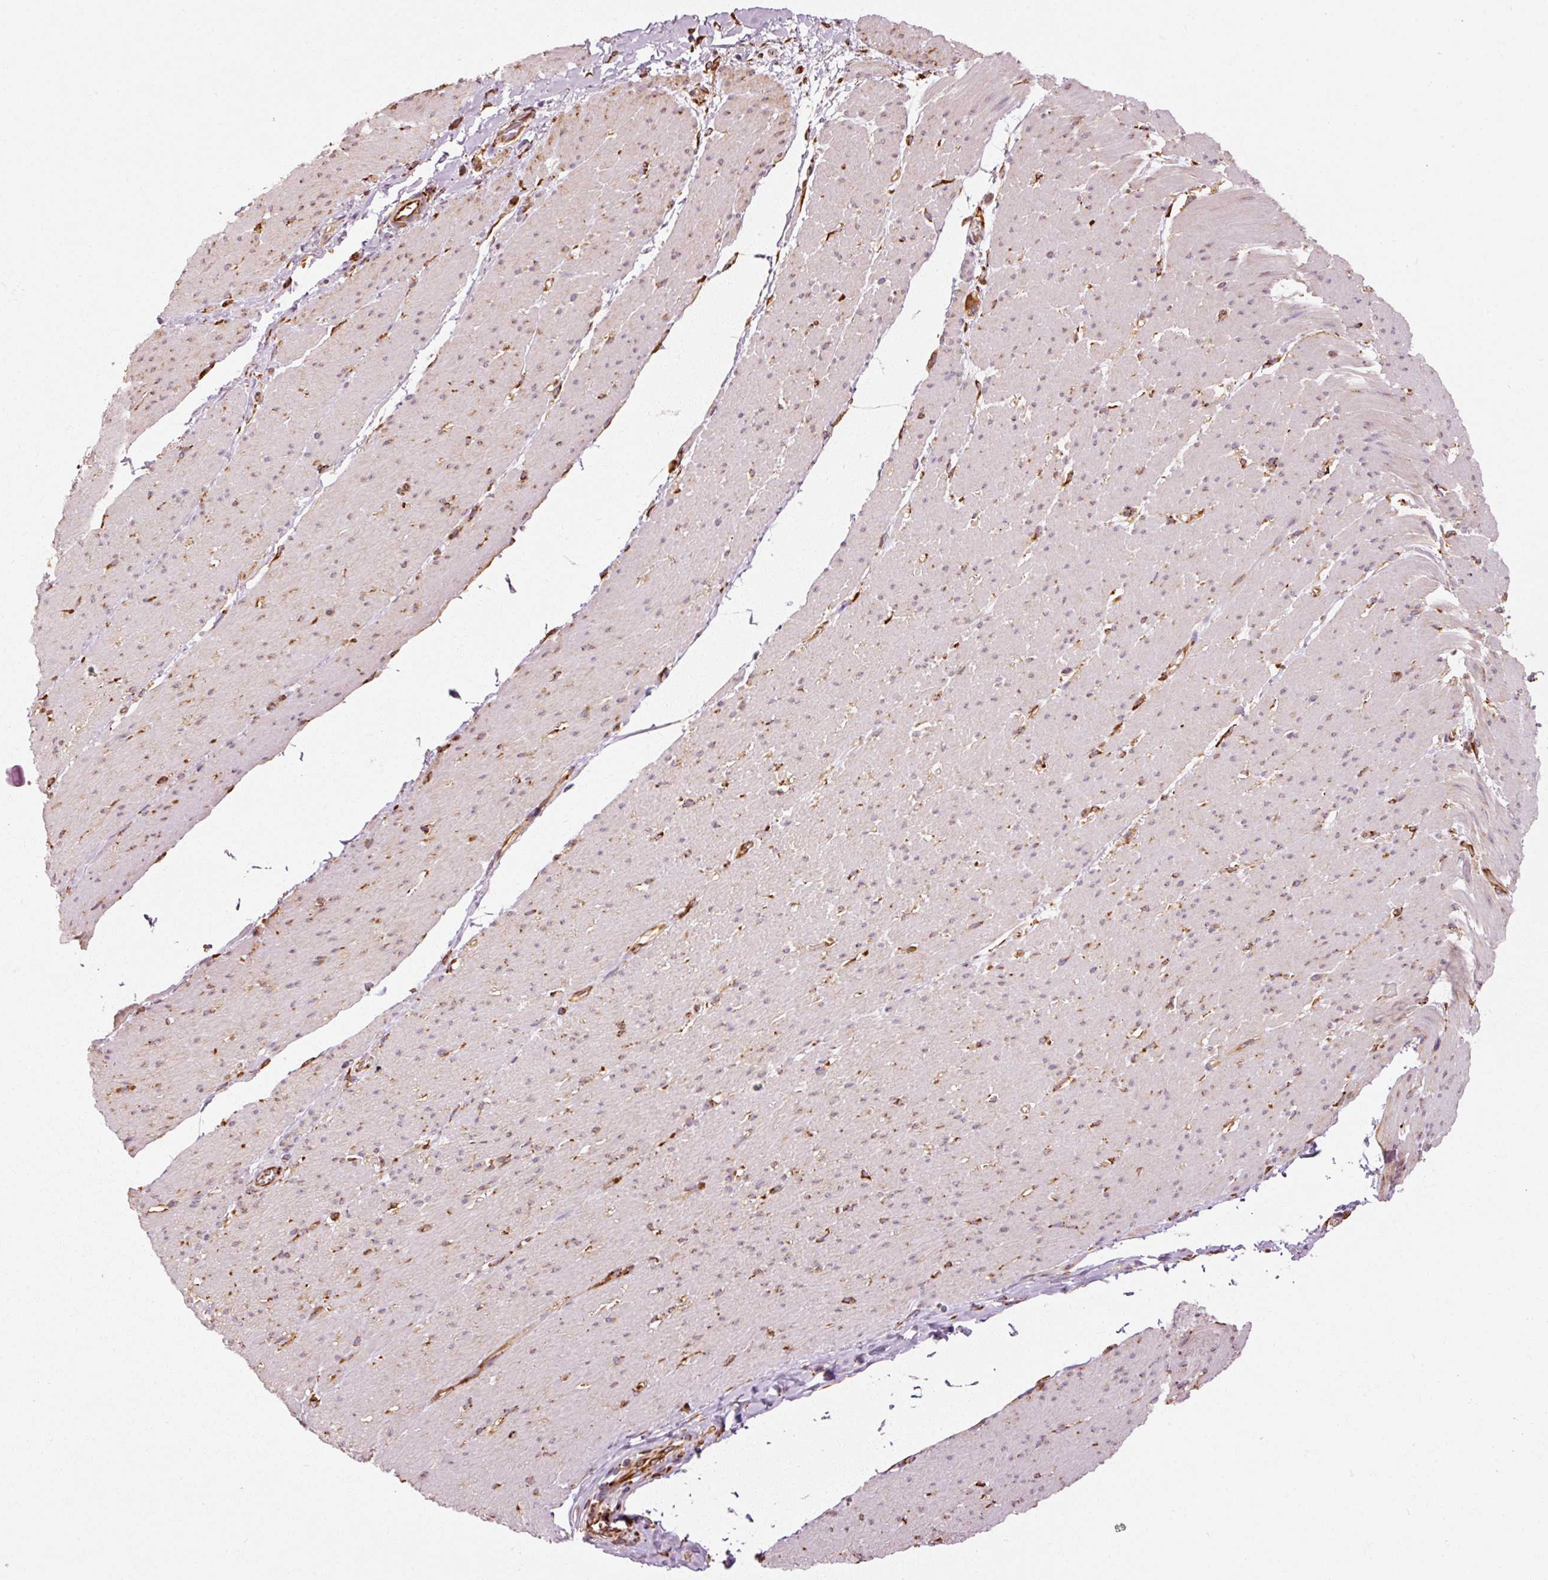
{"staining": {"intensity": "weak", "quantity": ">75%", "location": "cytoplasmic/membranous"}, "tissue": "smooth muscle", "cell_type": "Smooth muscle cells", "image_type": "normal", "snomed": [{"axis": "morphology", "description": "Normal tissue, NOS"}, {"axis": "topography", "description": "Smooth muscle"}, {"axis": "topography", "description": "Rectum"}], "caption": "Immunohistochemistry photomicrograph of unremarkable human smooth muscle stained for a protein (brown), which reveals low levels of weak cytoplasmic/membranous positivity in about >75% of smooth muscle cells.", "gene": "ENSG00000256500", "patient": {"sex": "male", "age": 53}}